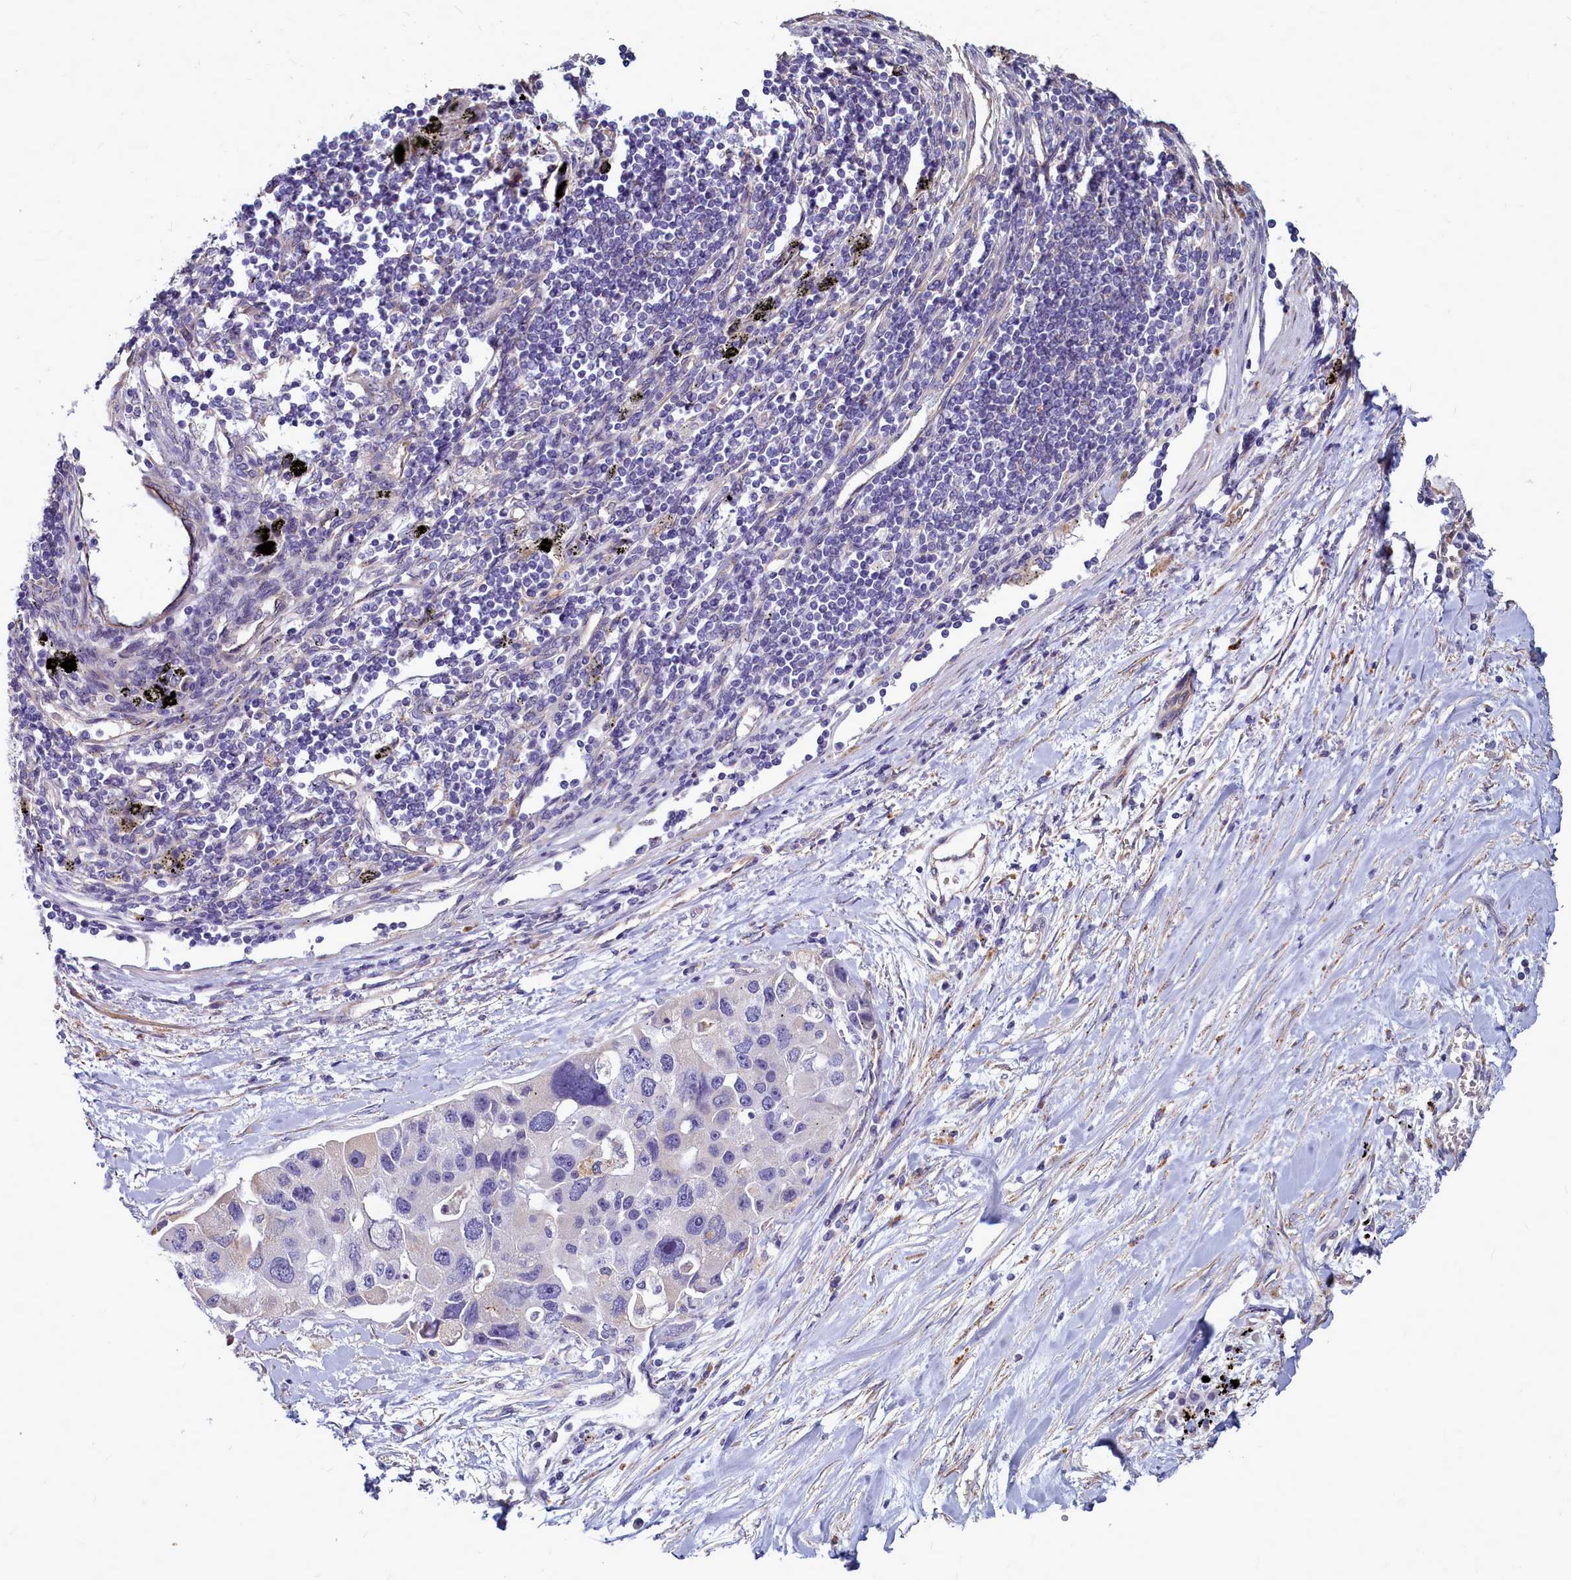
{"staining": {"intensity": "negative", "quantity": "none", "location": "none"}, "tissue": "lung cancer", "cell_type": "Tumor cells", "image_type": "cancer", "snomed": [{"axis": "morphology", "description": "Adenocarcinoma, NOS"}, {"axis": "topography", "description": "Lung"}], "caption": "High power microscopy micrograph of an IHC photomicrograph of adenocarcinoma (lung), revealing no significant staining in tumor cells.", "gene": "SMPD4", "patient": {"sex": "female", "age": 54}}